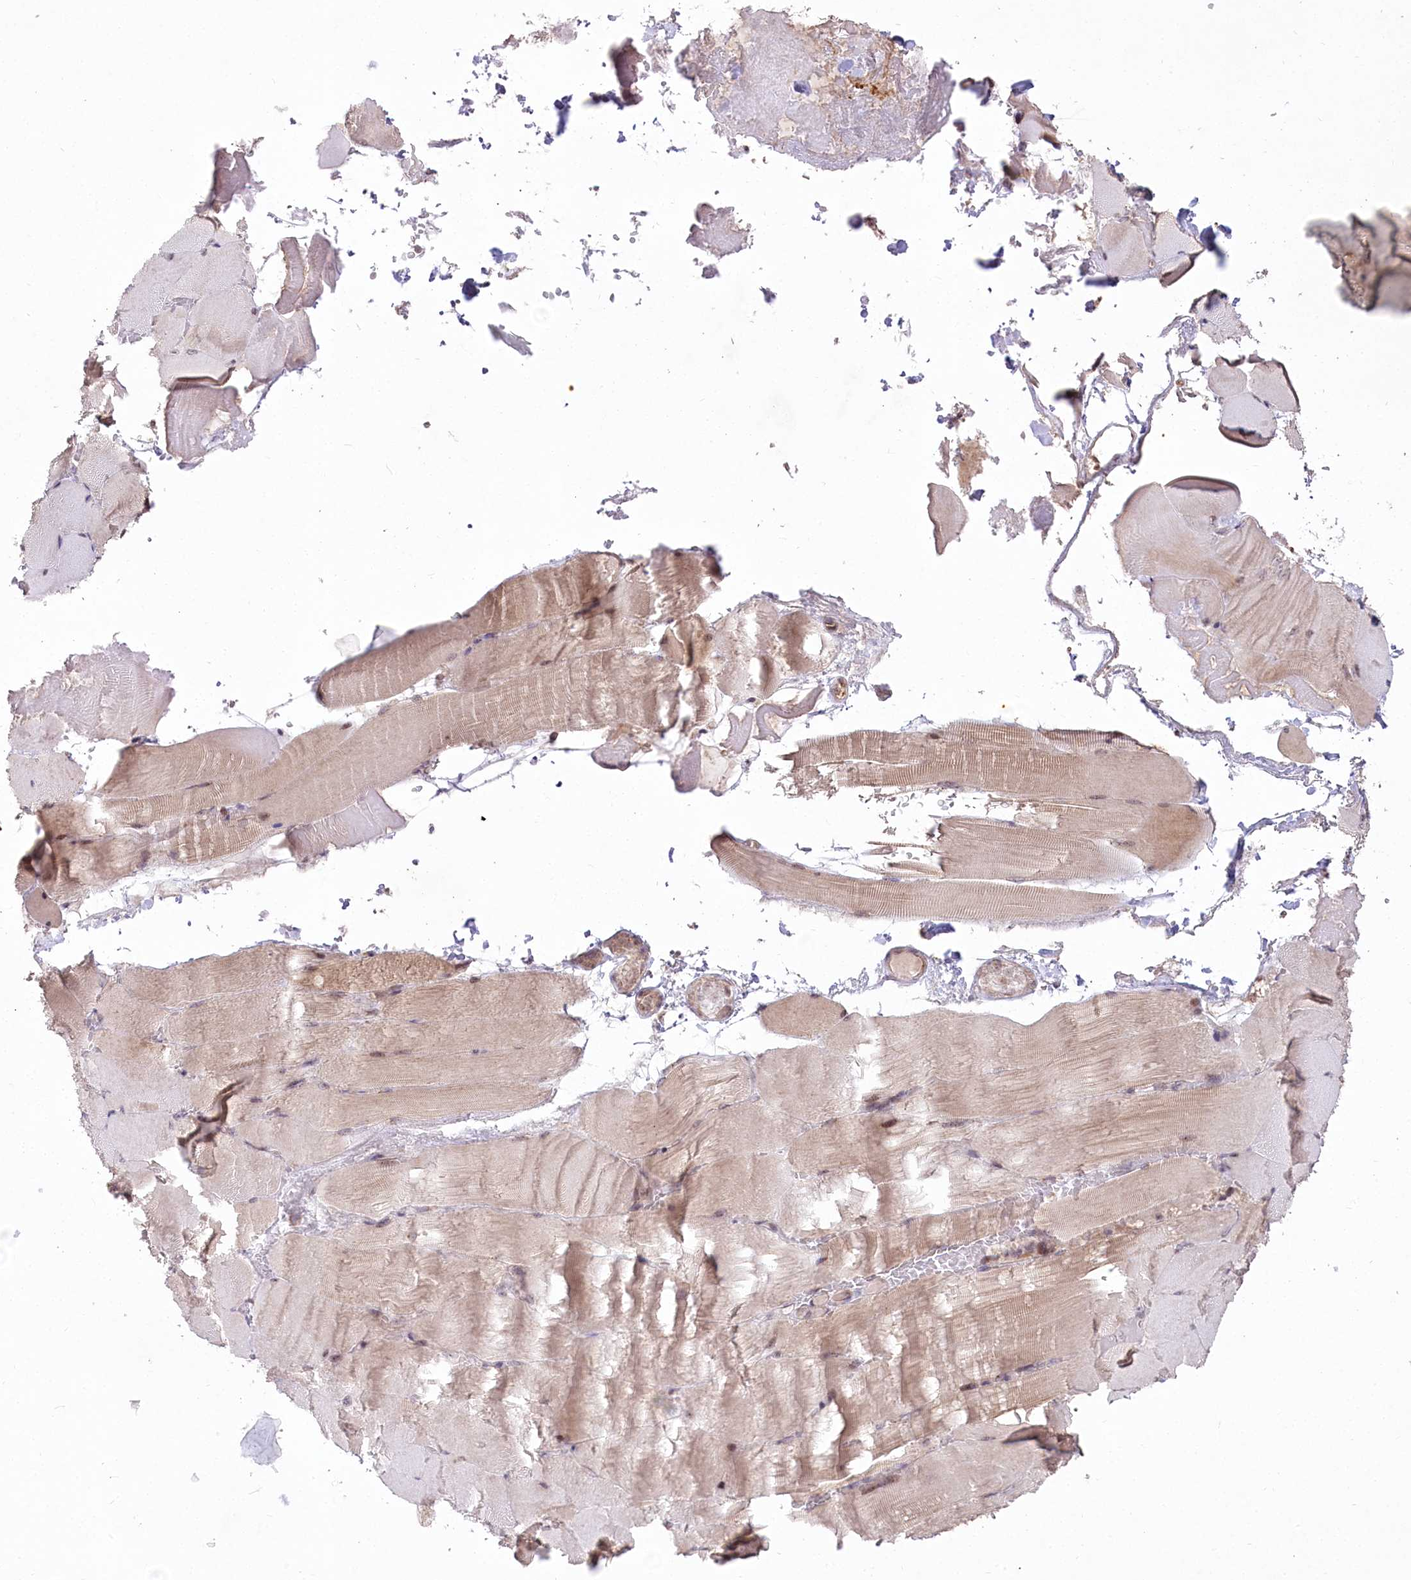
{"staining": {"intensity": "moderate", "quantity": "25%-75%", "location": "cytoplasmic/membranous,nuclear"}, "tissue": "skeletal muscle", "cell_type": "Myocytes", "image_type": "normal", "snomed": [{"axis": "morphology", "description": "Normal tissue, NOS"}, {"axis": "topography", "description": "Skeletal muscle"}, {"axis": "topography", "description": "Parathyroid gland"}], "caption": "Moderate cytoplasmic/membranous,nuclear staining is appreciated in about 25%-75% of myocytes in normal skeletal muscle. (IHC, brightfield microscopy, high magnification).", "gene": "STT3B", "patient": {"sex": "female", "age": 37}}